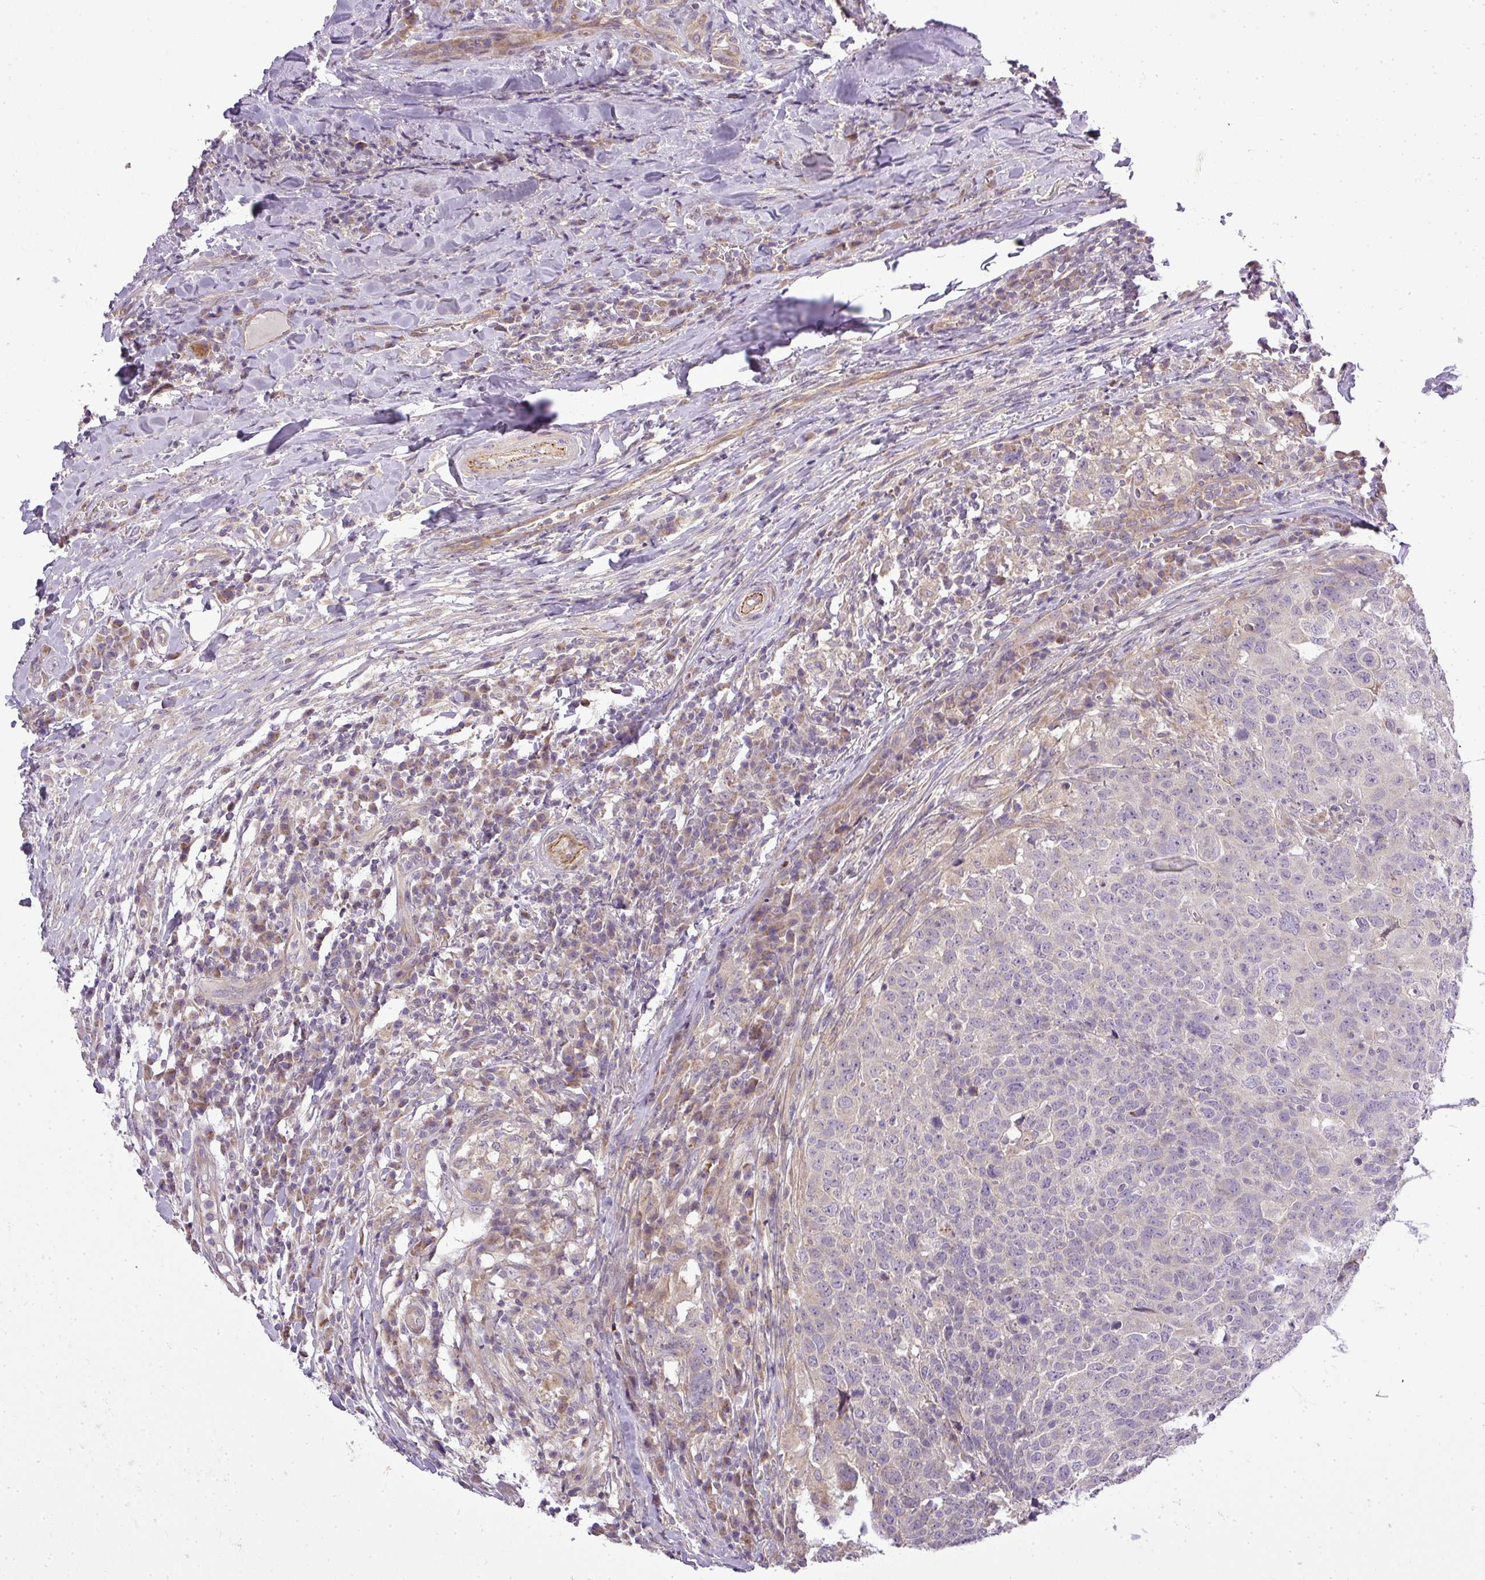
{"staining": {"intensity": "negative", "quantity": "none", "location": "none"}, "tissue": "head and neck cancer", "cell_type": "Tumor cells", "image_type": "cancer", "snomed": [{"axis": "morphology", "description": "Normal tissue, NOS"}, {"axis": "morphology", "description": "Squamous cell carcinoma, NOS"}, {"axis": "topography", "description": "Skeletal muscle"}, {"axis": "topography", "description": "Vascular tissue"}, {"axis": "topography", "description": "Peripheral nerve tissue"}, {"axis": "topography", "description": "Head-Neck"}], "caption": "Immunohistochemistry photomicrograph of human head and neck cancer stained for a protein (brown), which shows no staining in tumor cells. (Brightfield microscopy of DAB IHC at high magnification).", "gene": "ZDHHC1", "patient": {"sex": "male", "age": 66}}